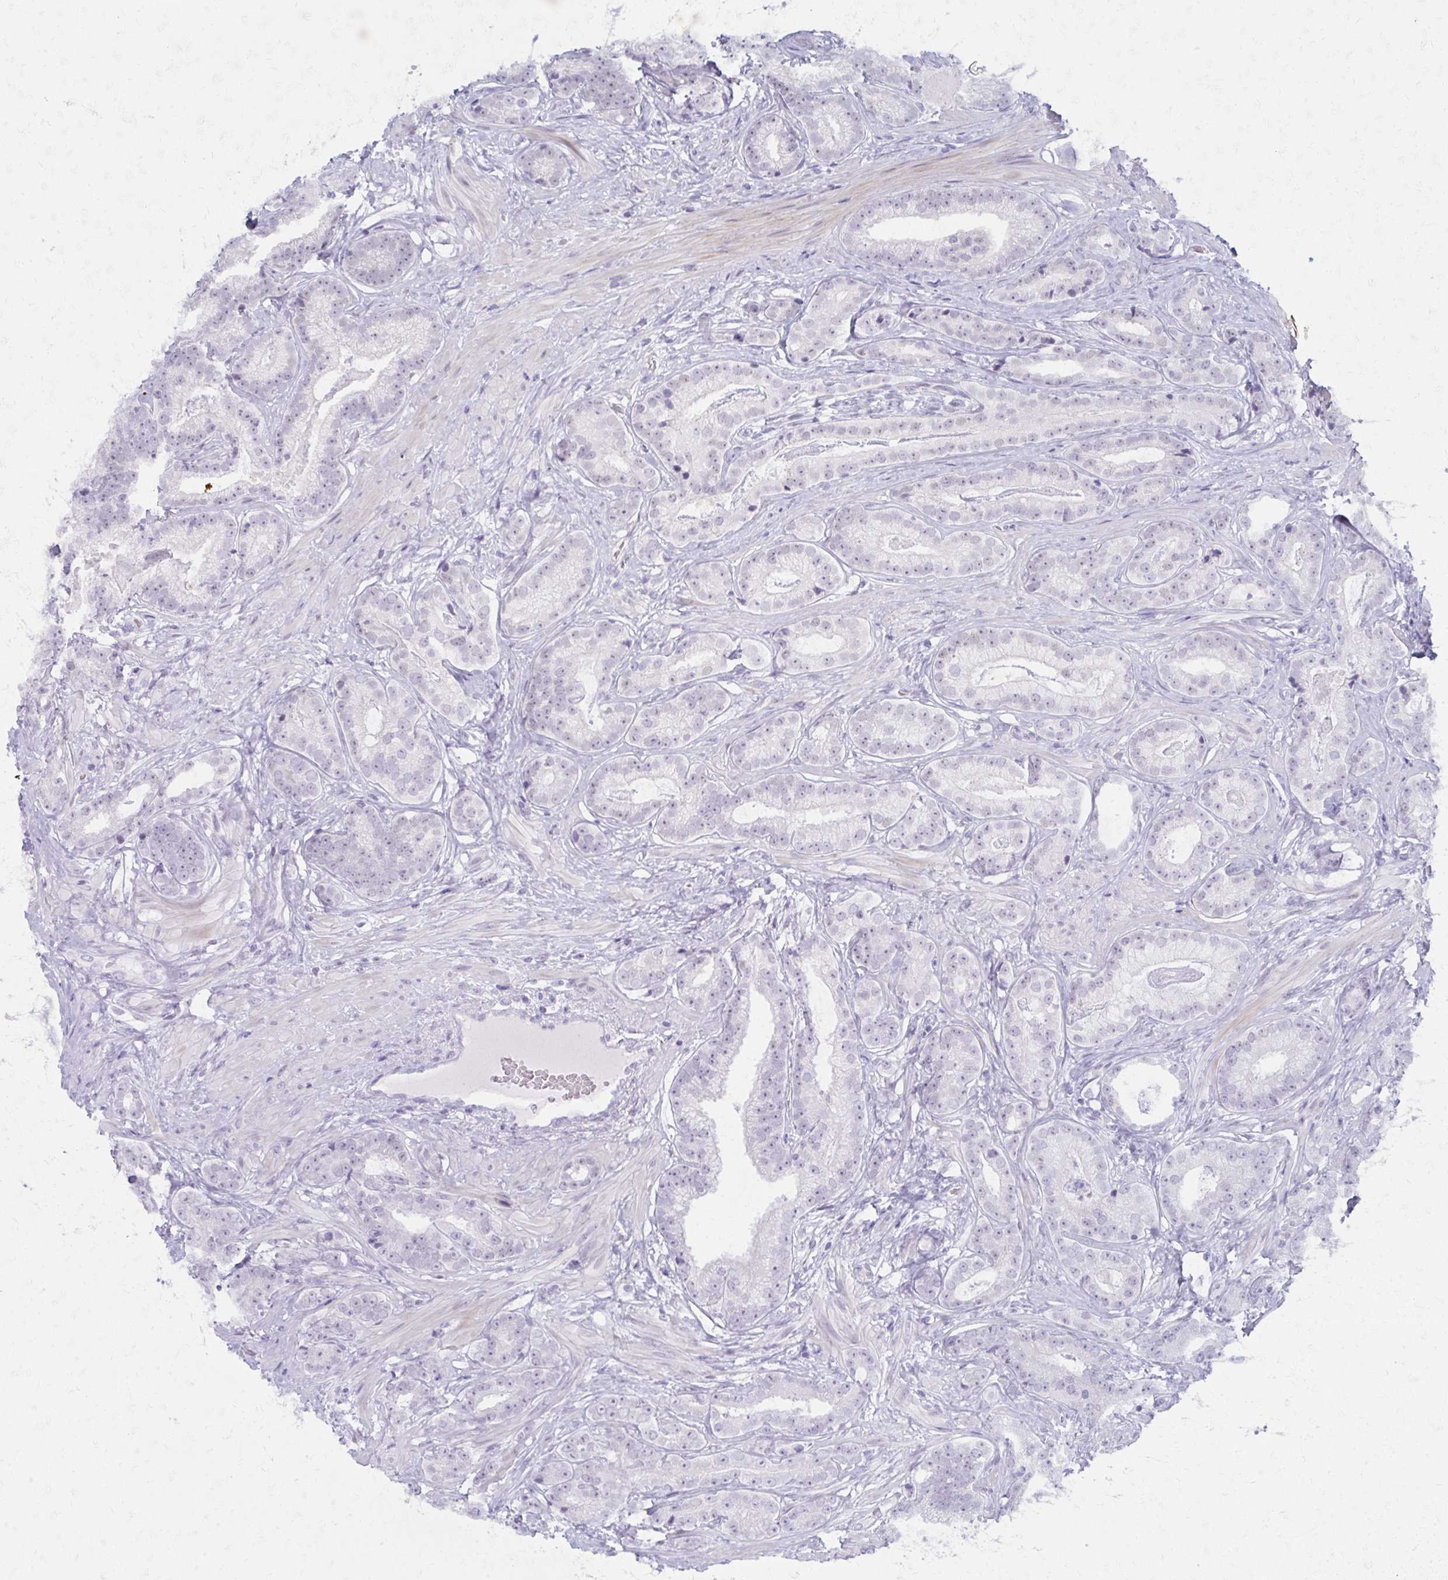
{"staining": {"intensity": "negative", "quantity": "none", "location": "none"}, "tissue": "prostate cancer", "cell_type": "Tumor cells", "image_type": "cancer", "snomed": [{"axis": "morphology", "description": "Adenocarcinoma, Low grade"}, {"axis": "topography", "description": "Prostate"}], "caption": "Prostate cancer (low-grade adenocarcinoma) stained for a protein using IHC reveals no positivity tumor cells.", "gene": "MORC4", "patient": {"sex": "male", "age": 61}}